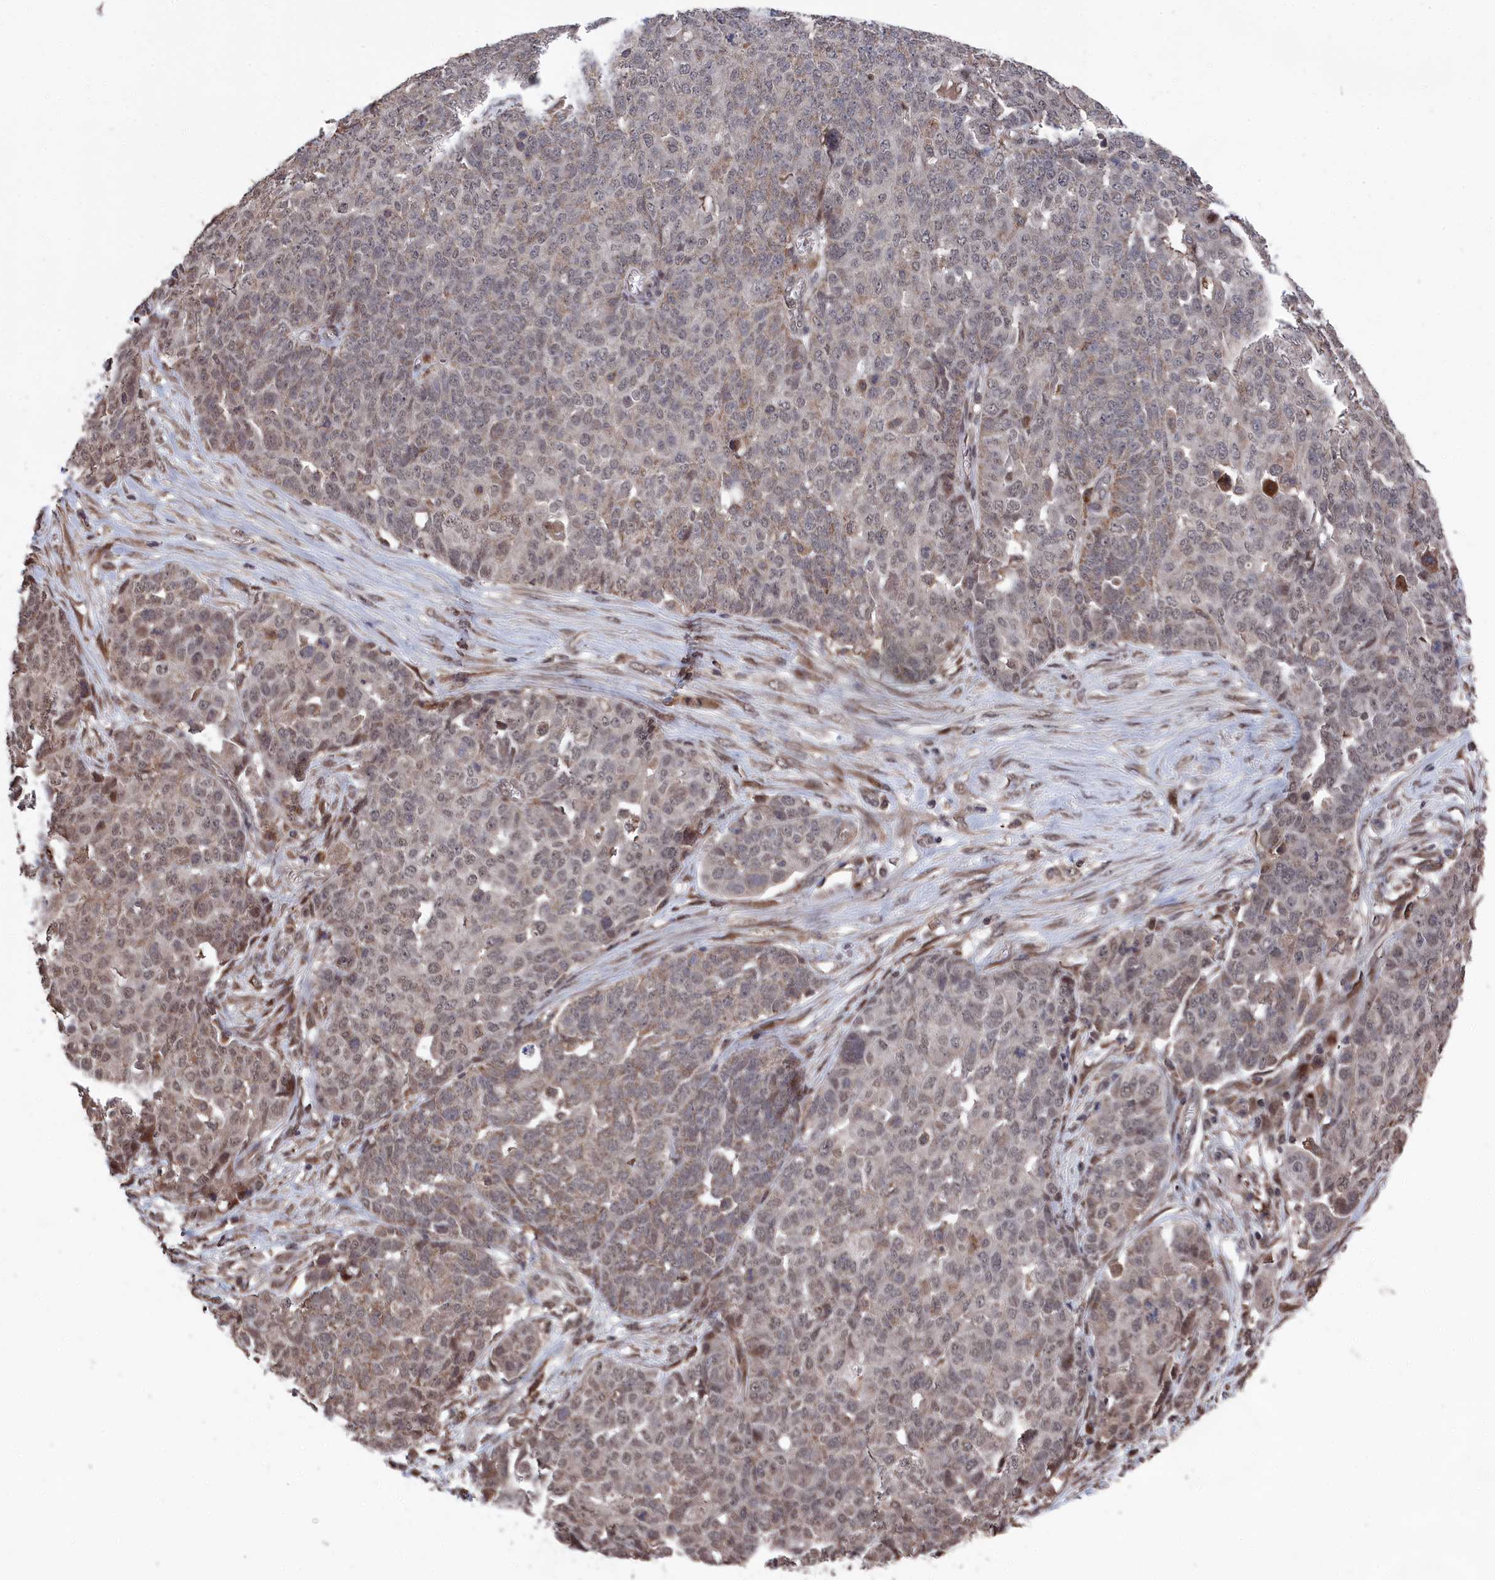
{"staining": {"intensity": "weak", "quantity": "25%-75%", "location": "nuclear"}, "tissue": "ovarian cancer", "cell_type": "Tumor cells", "image_type": "cancer", "snomed": [{"axis": "morphology", "description": "Cystadenocarcinoma, serous, NOS"}, {"axis": "topography", "description": "Soft tissue"}, {"axis": "topography", "description": "Ovary"}], "caption": "The immunohistochemical stain labels weak nuclear staining in tumor cells of ovarian cancer (serous cystadenocarcinoma) tissue.", "gene": "CEACAM21", "patient": {"sex": "female", "age": 57}}